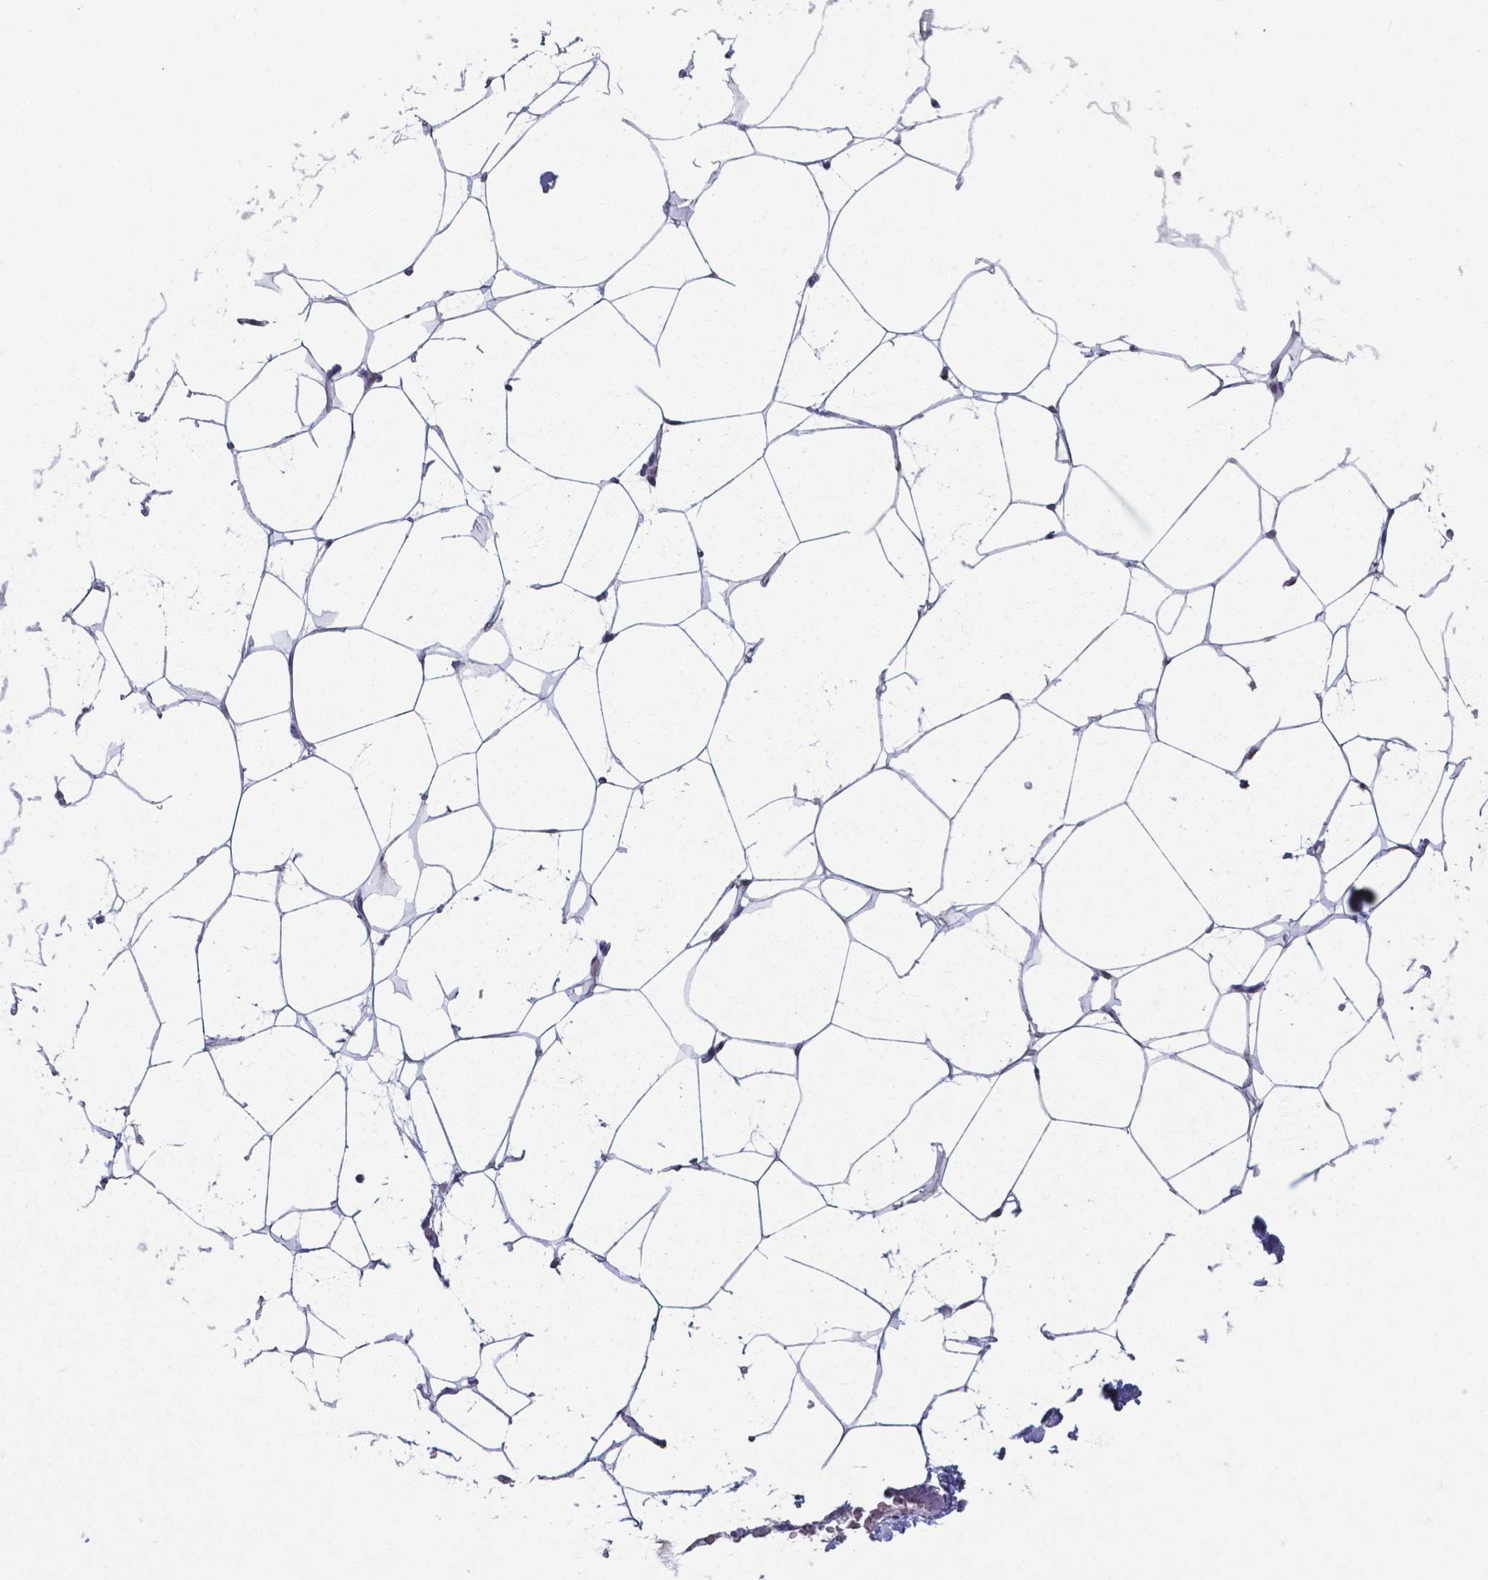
{"staining": {"intensity": "weak", "quantity": "25%-75%", "location": "nuclear"}, "tissue": "breast", "cell_type": "Adipocytes", "image_type": "normal", "snomed": [{"axis": "morphology", "description": "Normal tissue, NOS"}, {"axis": "topography", "description": "Breast"}], "caption": "Unremarkable breast was stained to show a protein in brown. There is low levels of weak nuclear staining in about 25%-75% of adipocytes. Using DAB (brown) and hematoxylin (blue) stains, captured at high magnification using brightfield microscopy.", "gene": "UBA1", "patient": {"sex": "female", "age": 32}}